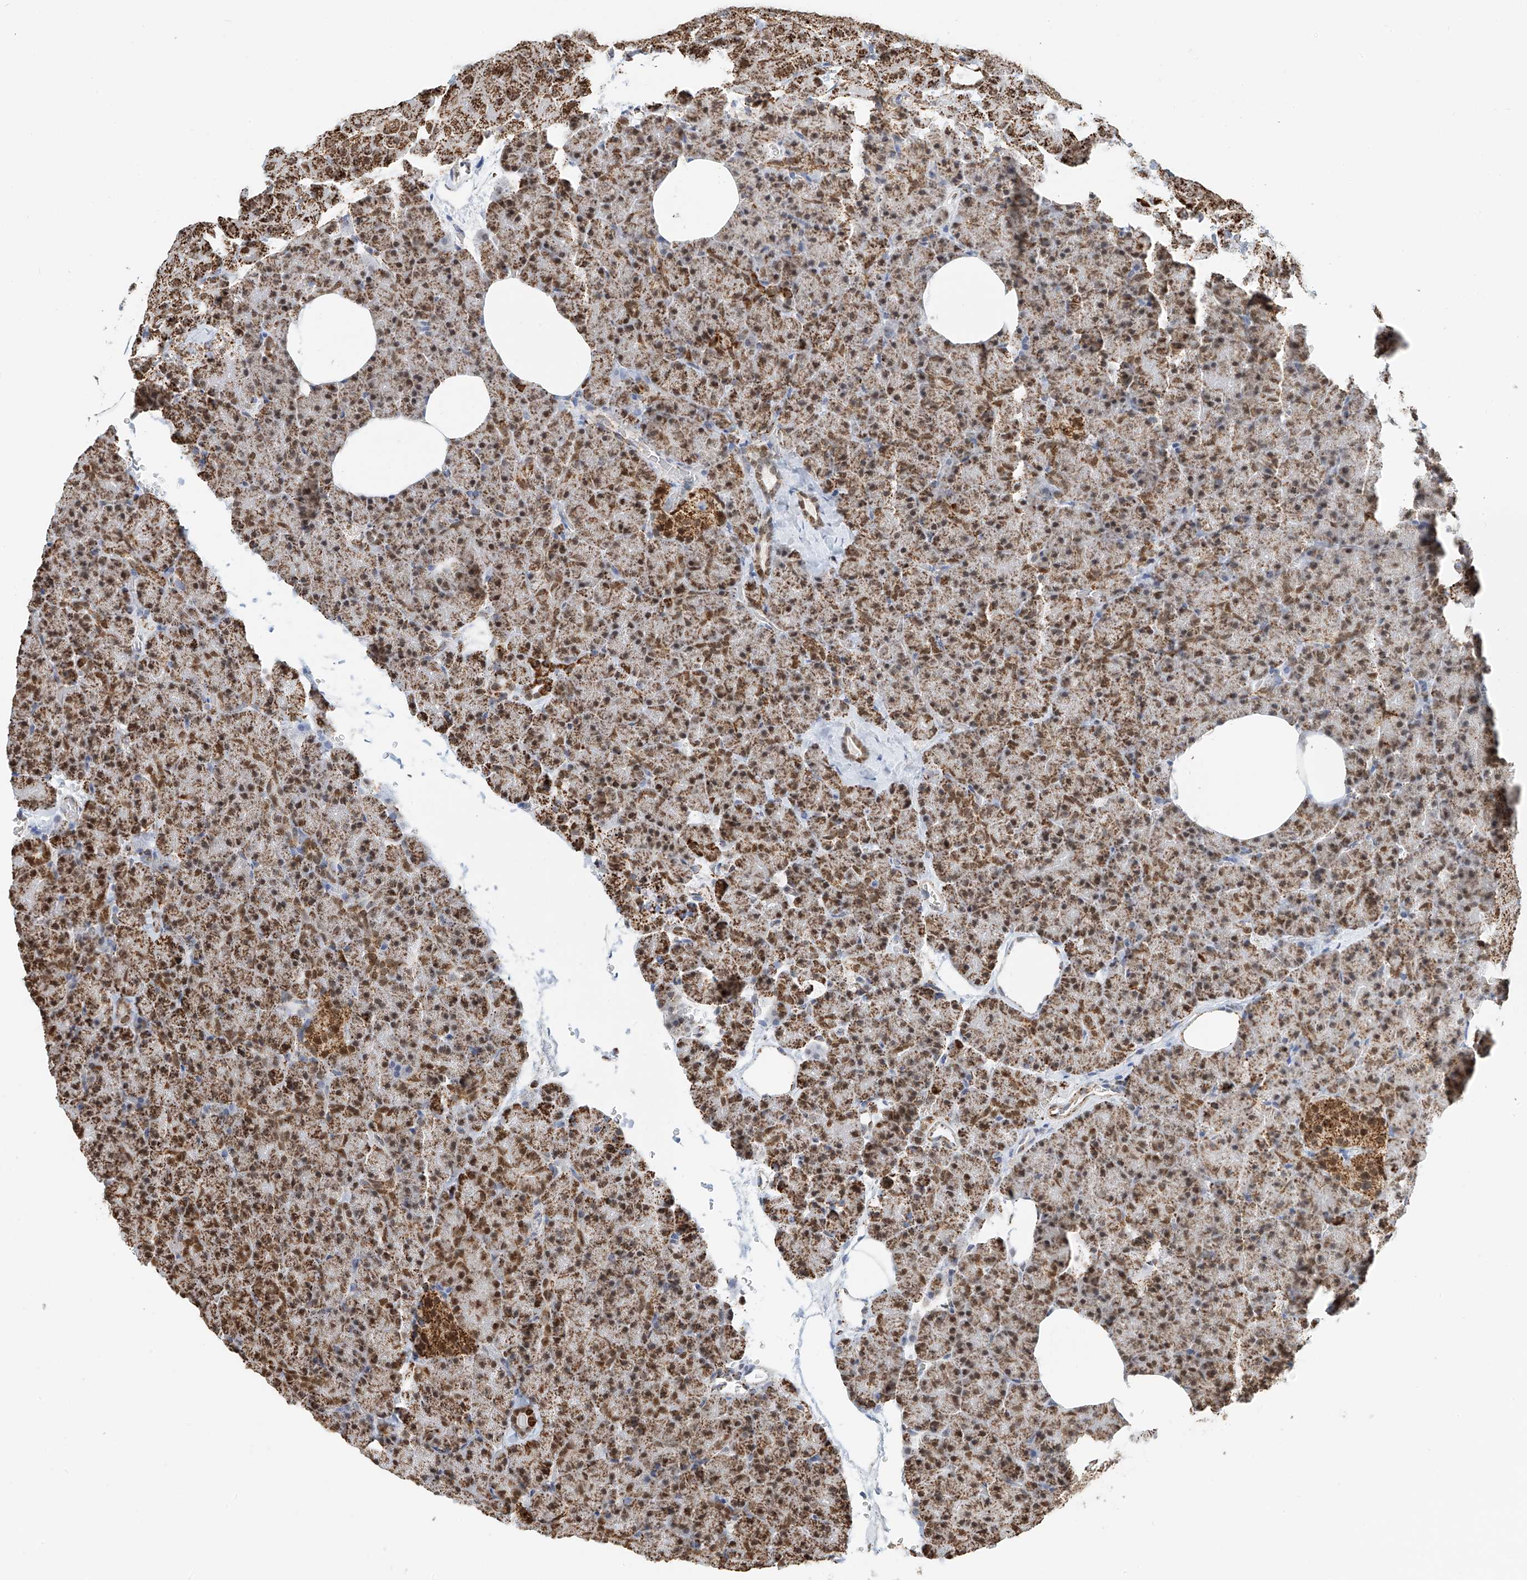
{"staining": {"intensity": "moderate", "quantity": ">75%", "location": "cytoplasmic/membranous"}, "tissue": "pancreas", "cell_type": "Exocrine glandular cells", "image_type": "normal", "snomed": [{"axis": "morphology", "description": "Normal tissue, NOS"}, {"axis": "morphology", "description": "Carcinoid, malignant, NOS"}, {"axis": "topography", "description": "Pancreas"}], "caption": "DAB immunohistochemical staining of unremarkable pancreas shows moderate cytoplasmic/membranous protein positivity in about >75% of exocrine glandular cells. The staining was performed using DAB (3,3'-diaminobenzidine), with brown indicating positive protein expression. Nuclei are stained blue with hematoxylin.", "gene": "PPA2", "patient": {"sex": "female", "age": 35}}